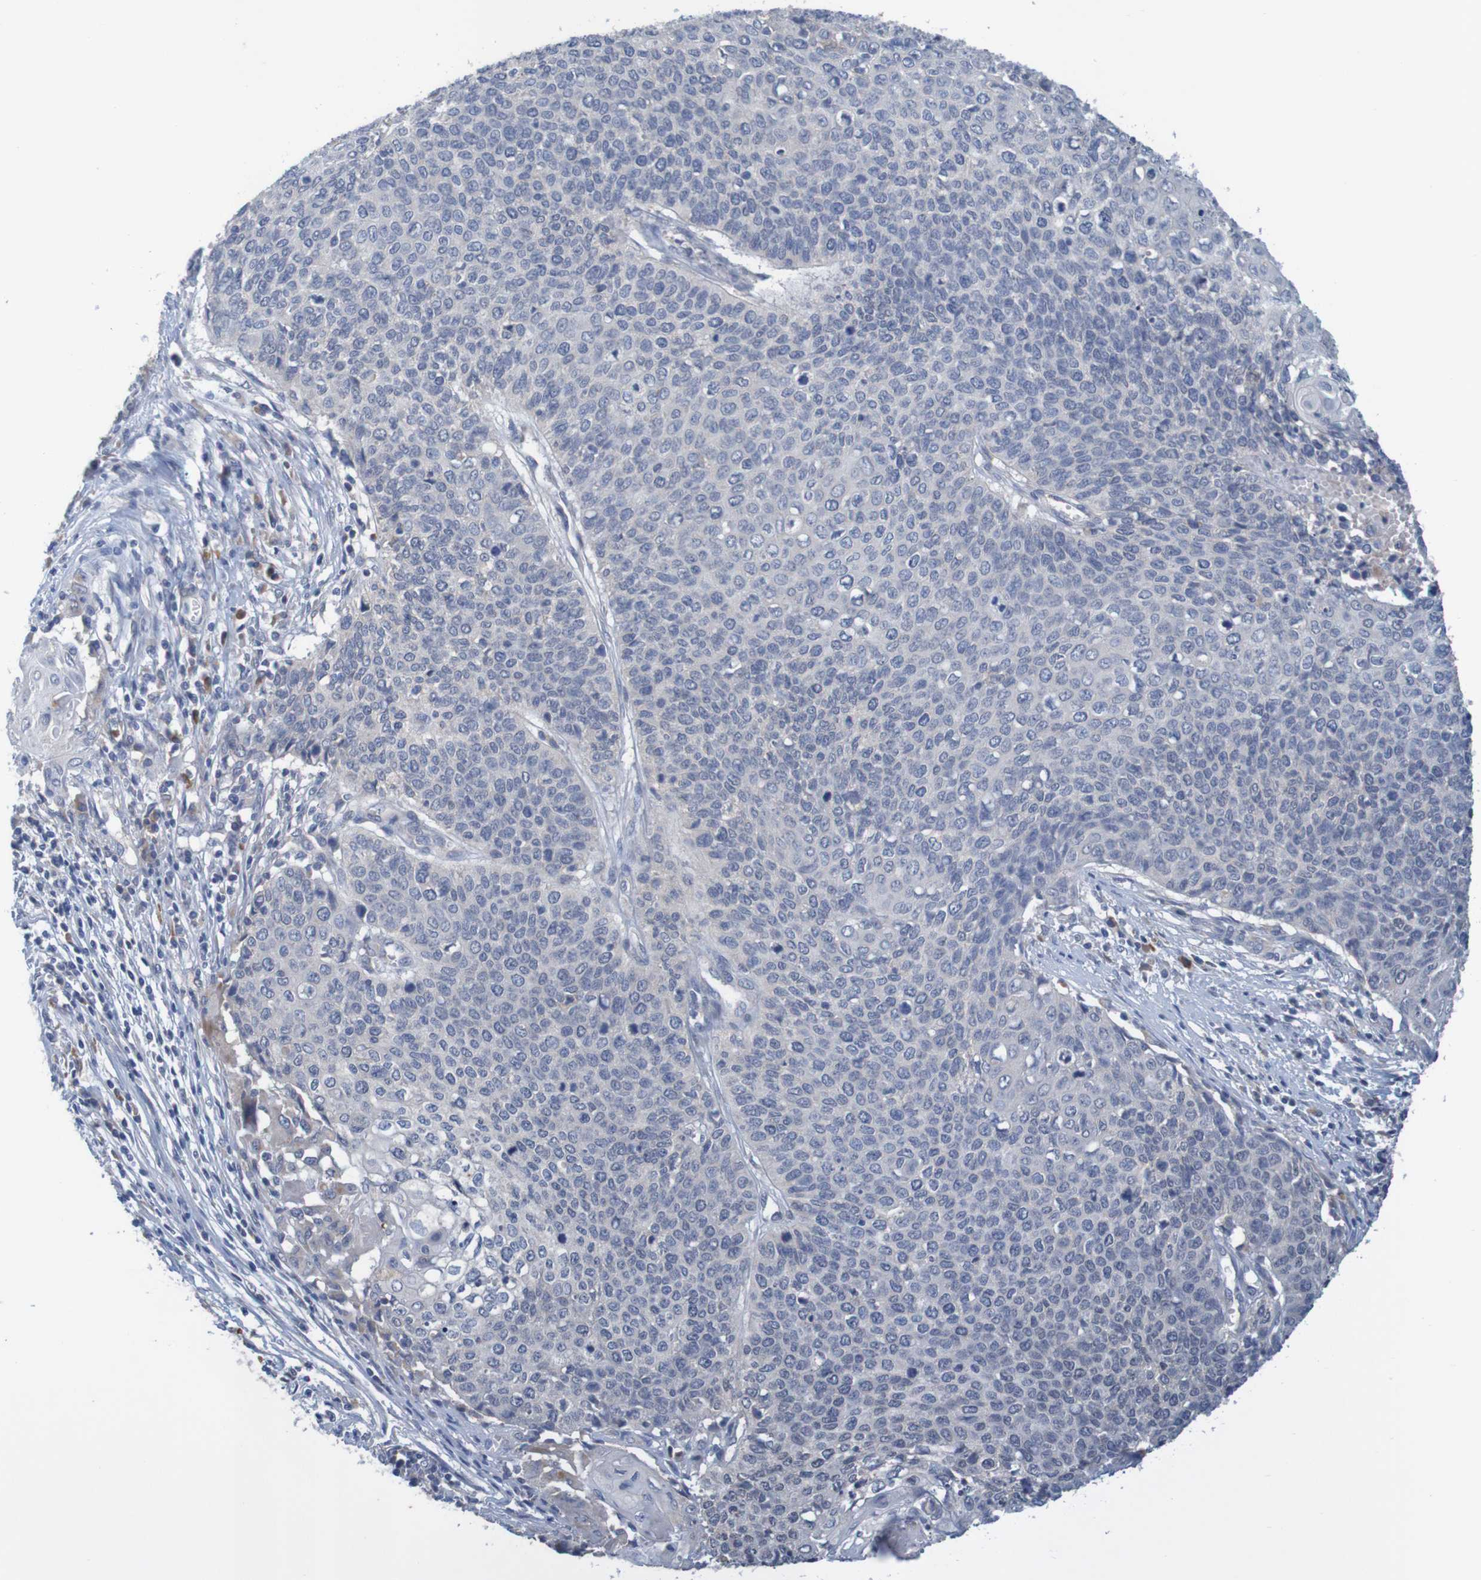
{"staining": {"intensity": "negative", "quantity": "none", "location": "none"}, "tissue": "cervical cancer", "cell_type": "Tumor cells", "image_type": "cancer", "snomed": [{"axis": "morphology", "description": "Squamous cell carcinoma, NOS"}, {"axis": "topography", "description": "Cervix"}], "caption": "DAB immunohistochemical staining of human cervical cancer demonstrates no significant staining in tumor cells.", "gene": "LTA", "patient": {"sex": "female", "age": 39}}